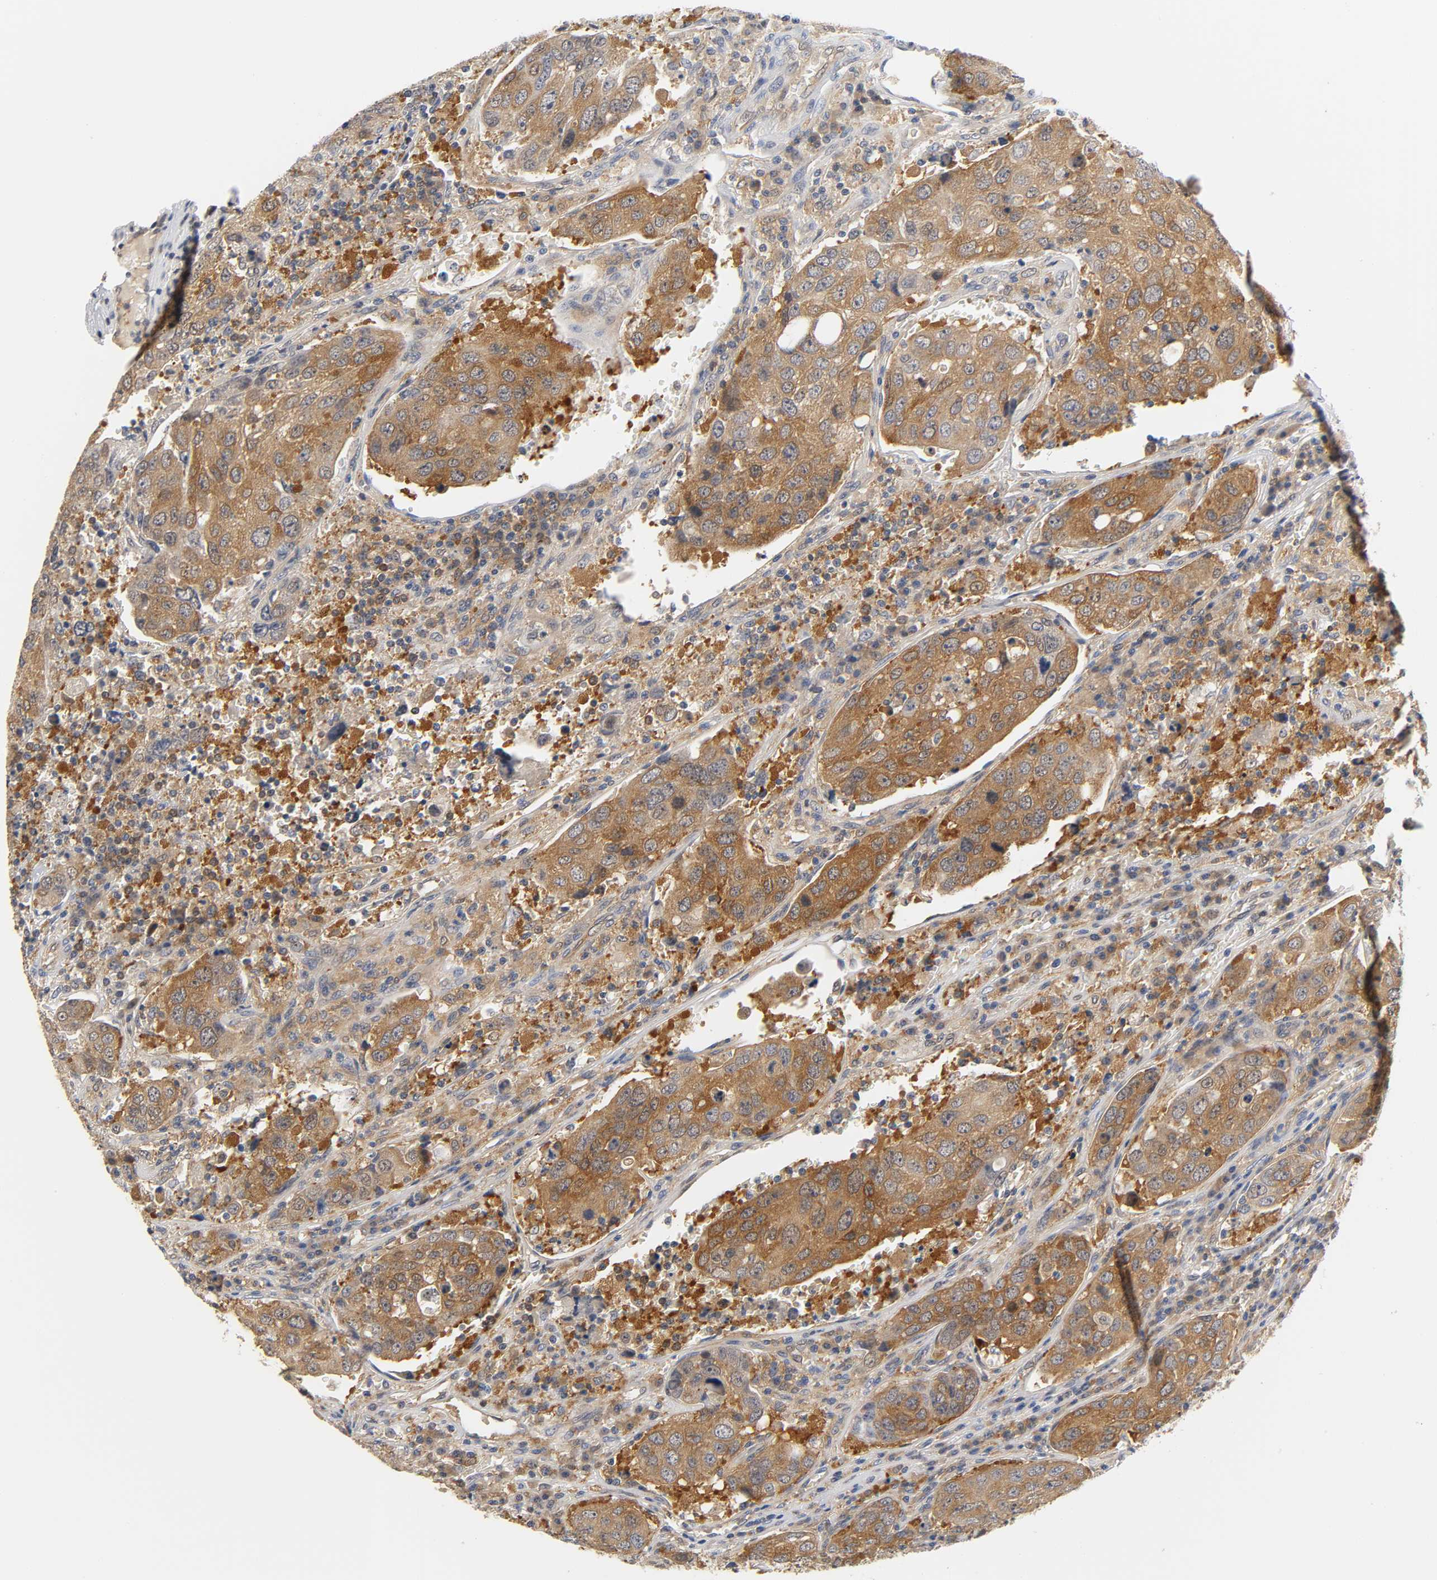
{"staining": {"intensity": "moderate", "quantity": ">75%", "location": "cytoplasmic/membranous"}, "tissue": "urothelial cancer", "cell_type": "Tumor cells", "image_type": "cancer", "snomed": [{"axis": "morphology", "description": "Urothelial carcinoma, High grade"}, {"axis": "topography", "description": "Lymph node"}, {"axis": "topography", "description": "Urinary bladder"}], "caption": "This photomicrograph demonstrates urothelial cancer stained with immunohistochemistry (IHC) to label a protein in brown. The cytoplasmic/membranous of tumor cells show moderate positivity for the protein. Nuclei are counter-stained blue.", "gene": "FYN", "patient": {"sex": "male", "age": 51}}